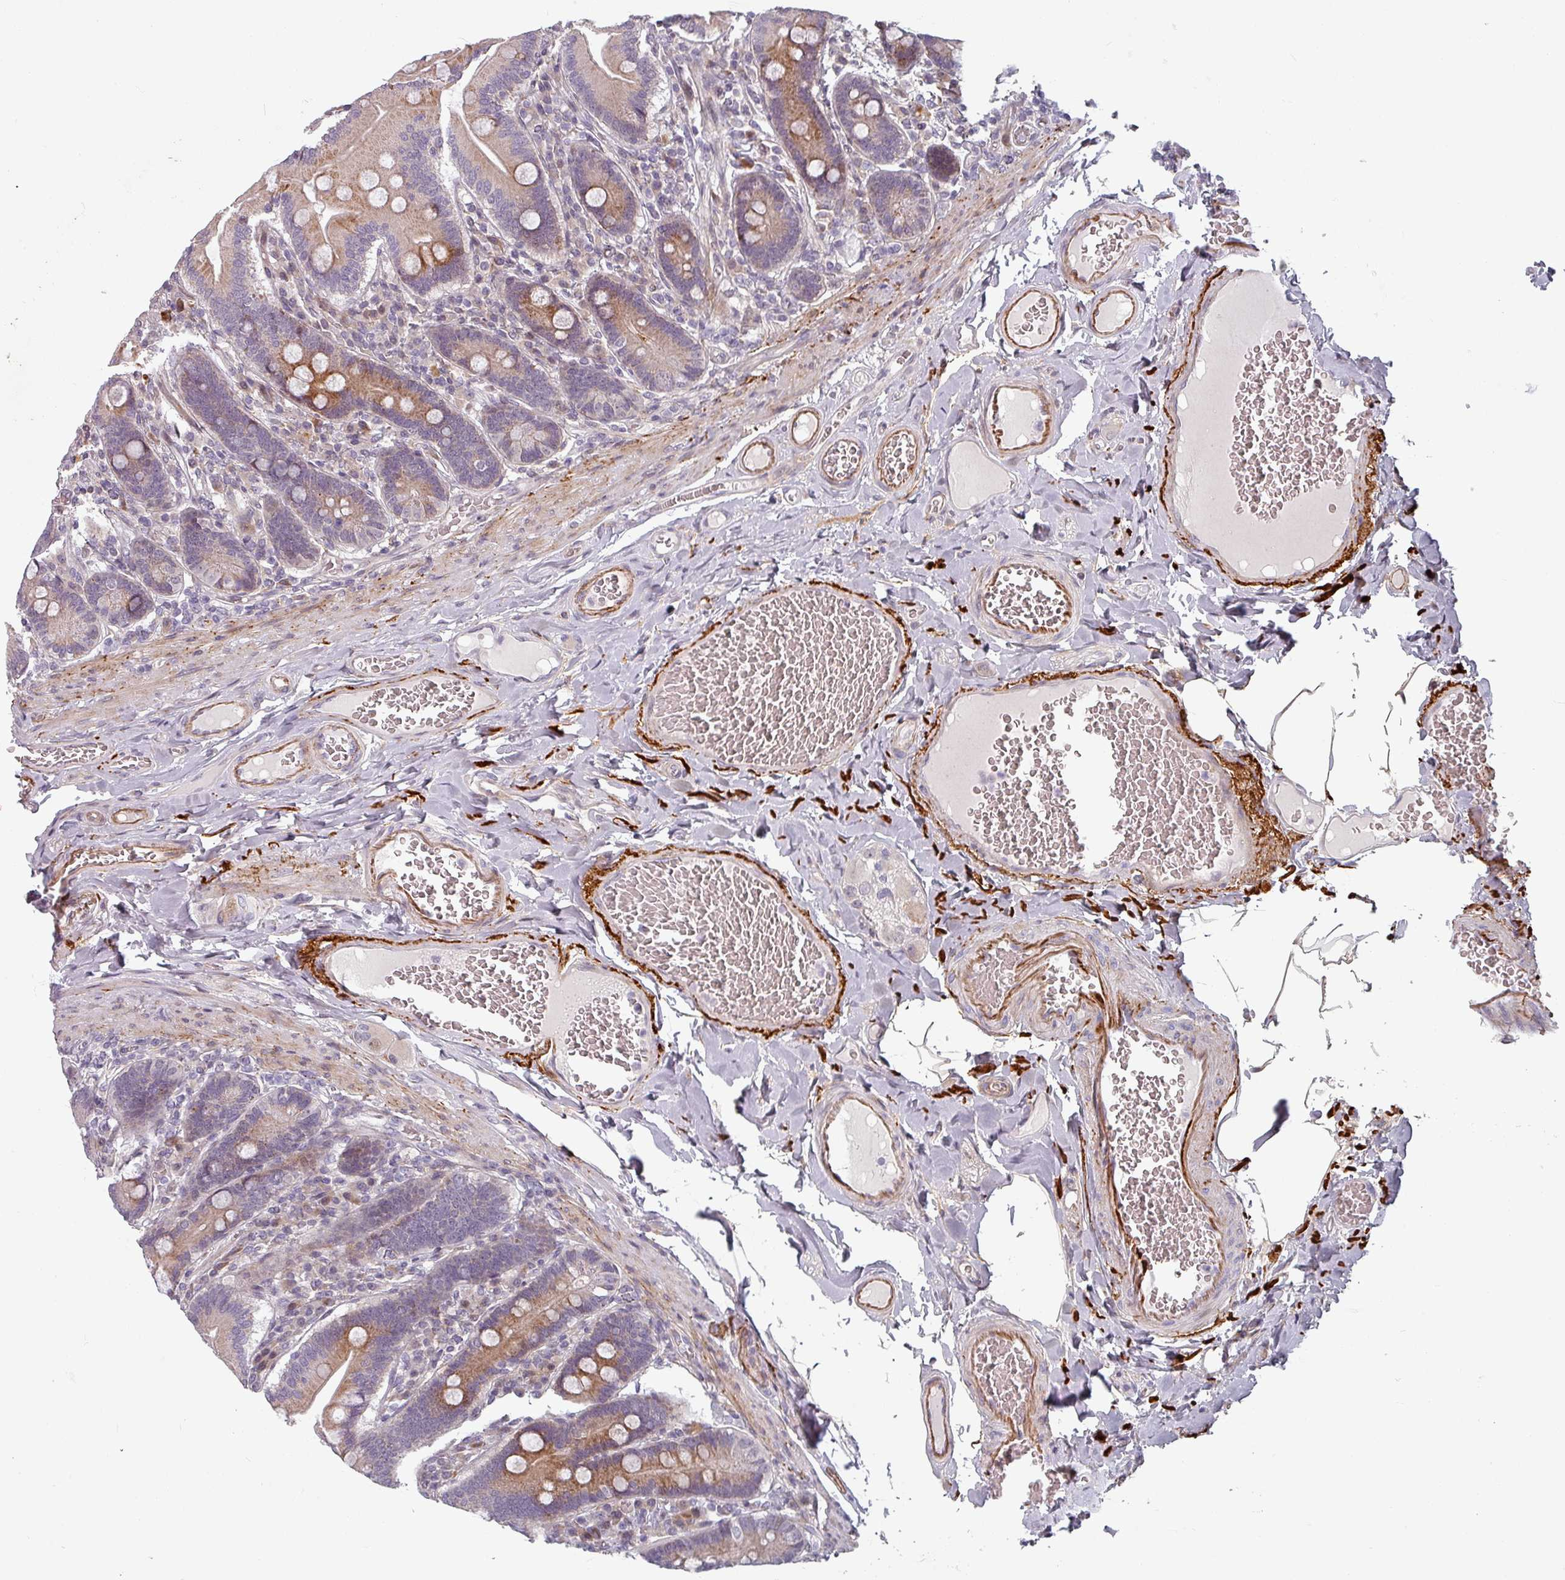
{"staining": {"intensity": "moderate", "quantity": "25%-75%", "location": "cytoplasmic/membranous"}, "tissue": "duodenum", "cell_type": "Glandular cells", "image_type": "normal", "snomed": [{"axis": "morphology", "description": "Normal tissue, NOS"}, {"axis": "topography", "description": "Duodenum"}], "caption": "Normal duodenum exhibits moderate cytoplasmic/membranous positivity in about 25%-75% of glandular cells, visualized by immunohistochemistry. (DAB (3,3'-diaminobenzidine) = brown stain, brightfield microscopy at high magnification).", "gene": "CYB5RL", "patient": {"sex": "female", "age": 62}}